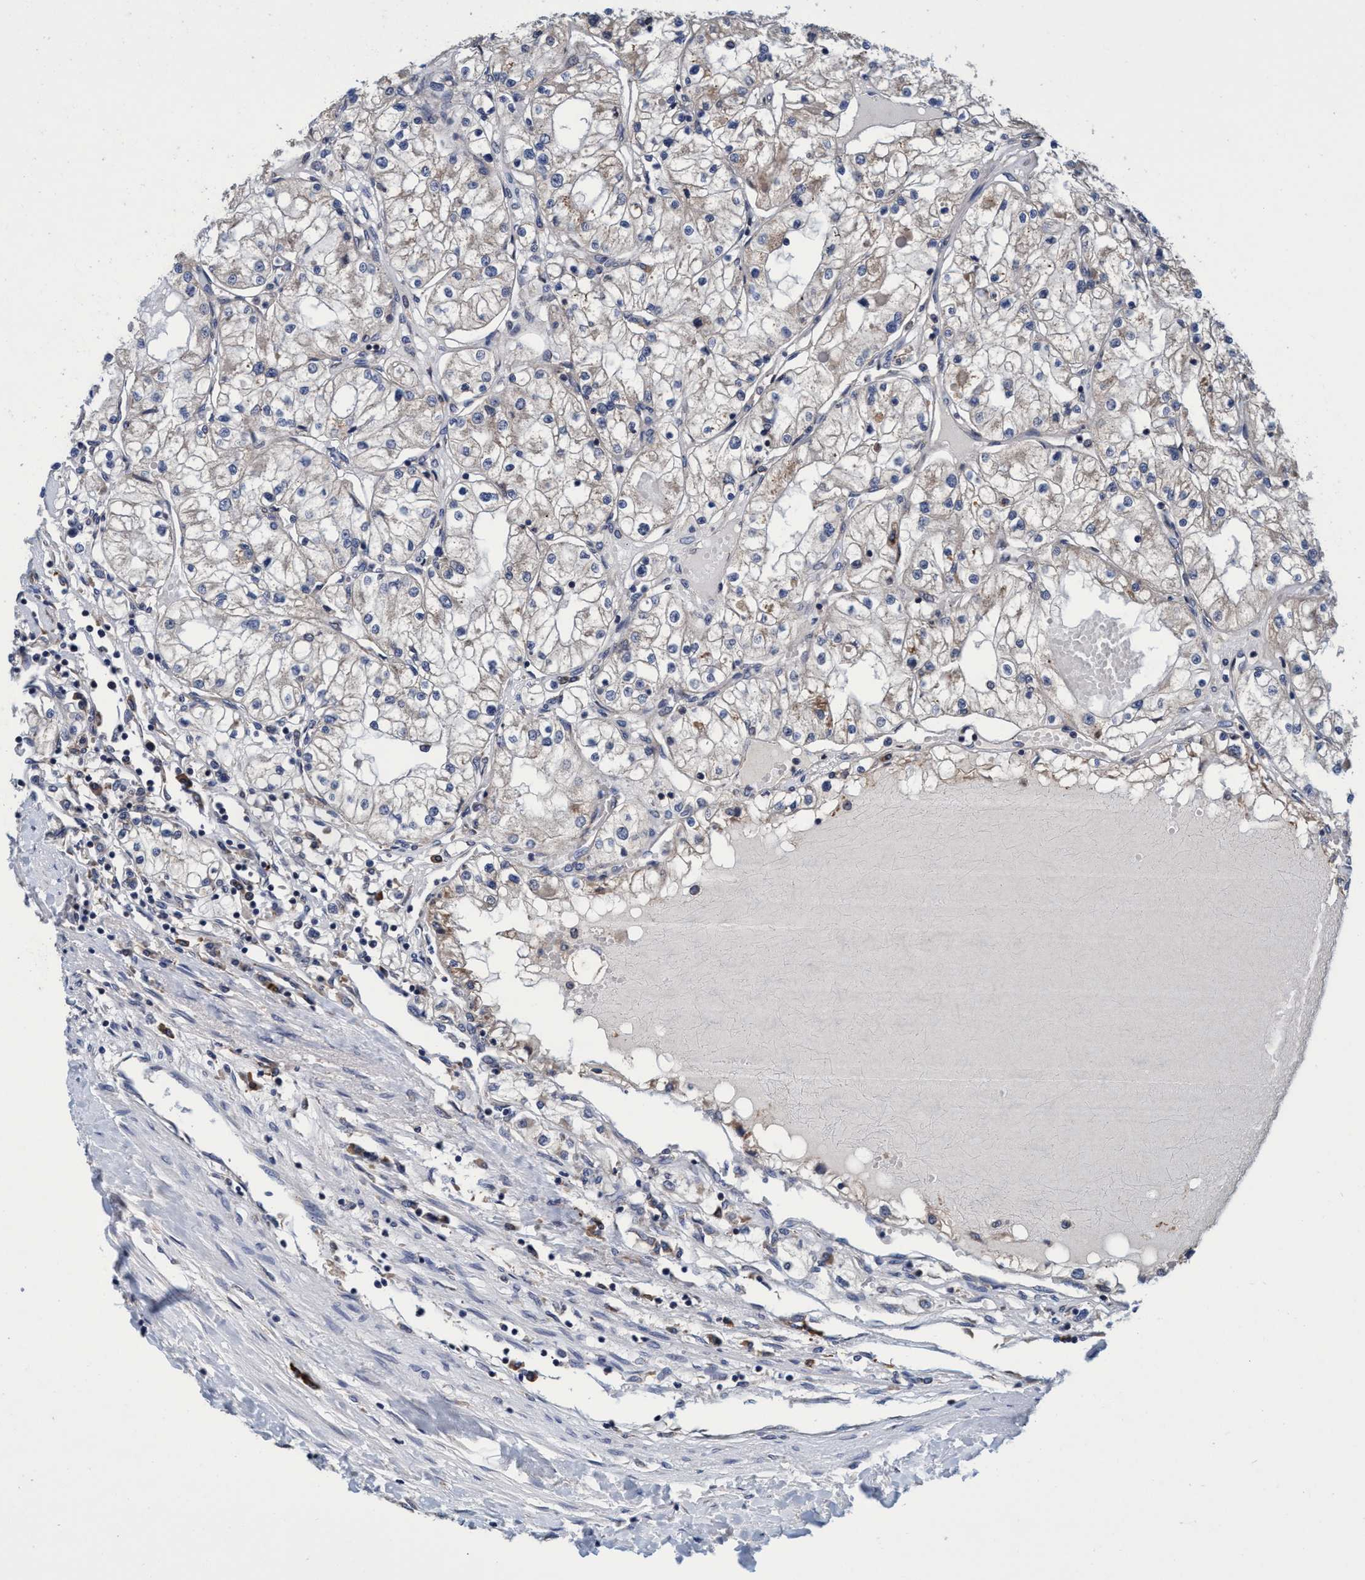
{"staining": {"intensity": "negative", "quantity": "none", "location": "none"}, "tissue": "renal cancer", "cell_type": "Tumor cells", "image_type": "cancer", "snomed": [{"axis": "morphology", "description": "Adenocarcinoma, NOS"}, {"axis": "topography", "description": "Kidney"}], "caption": "Immunohistochemical staining of human renal cancer (adenocarcinoma) exhibits no significant staining in tumor cells.", "gene": "CALCOCO2", "patient": {"sex": "male", "age": 68}}